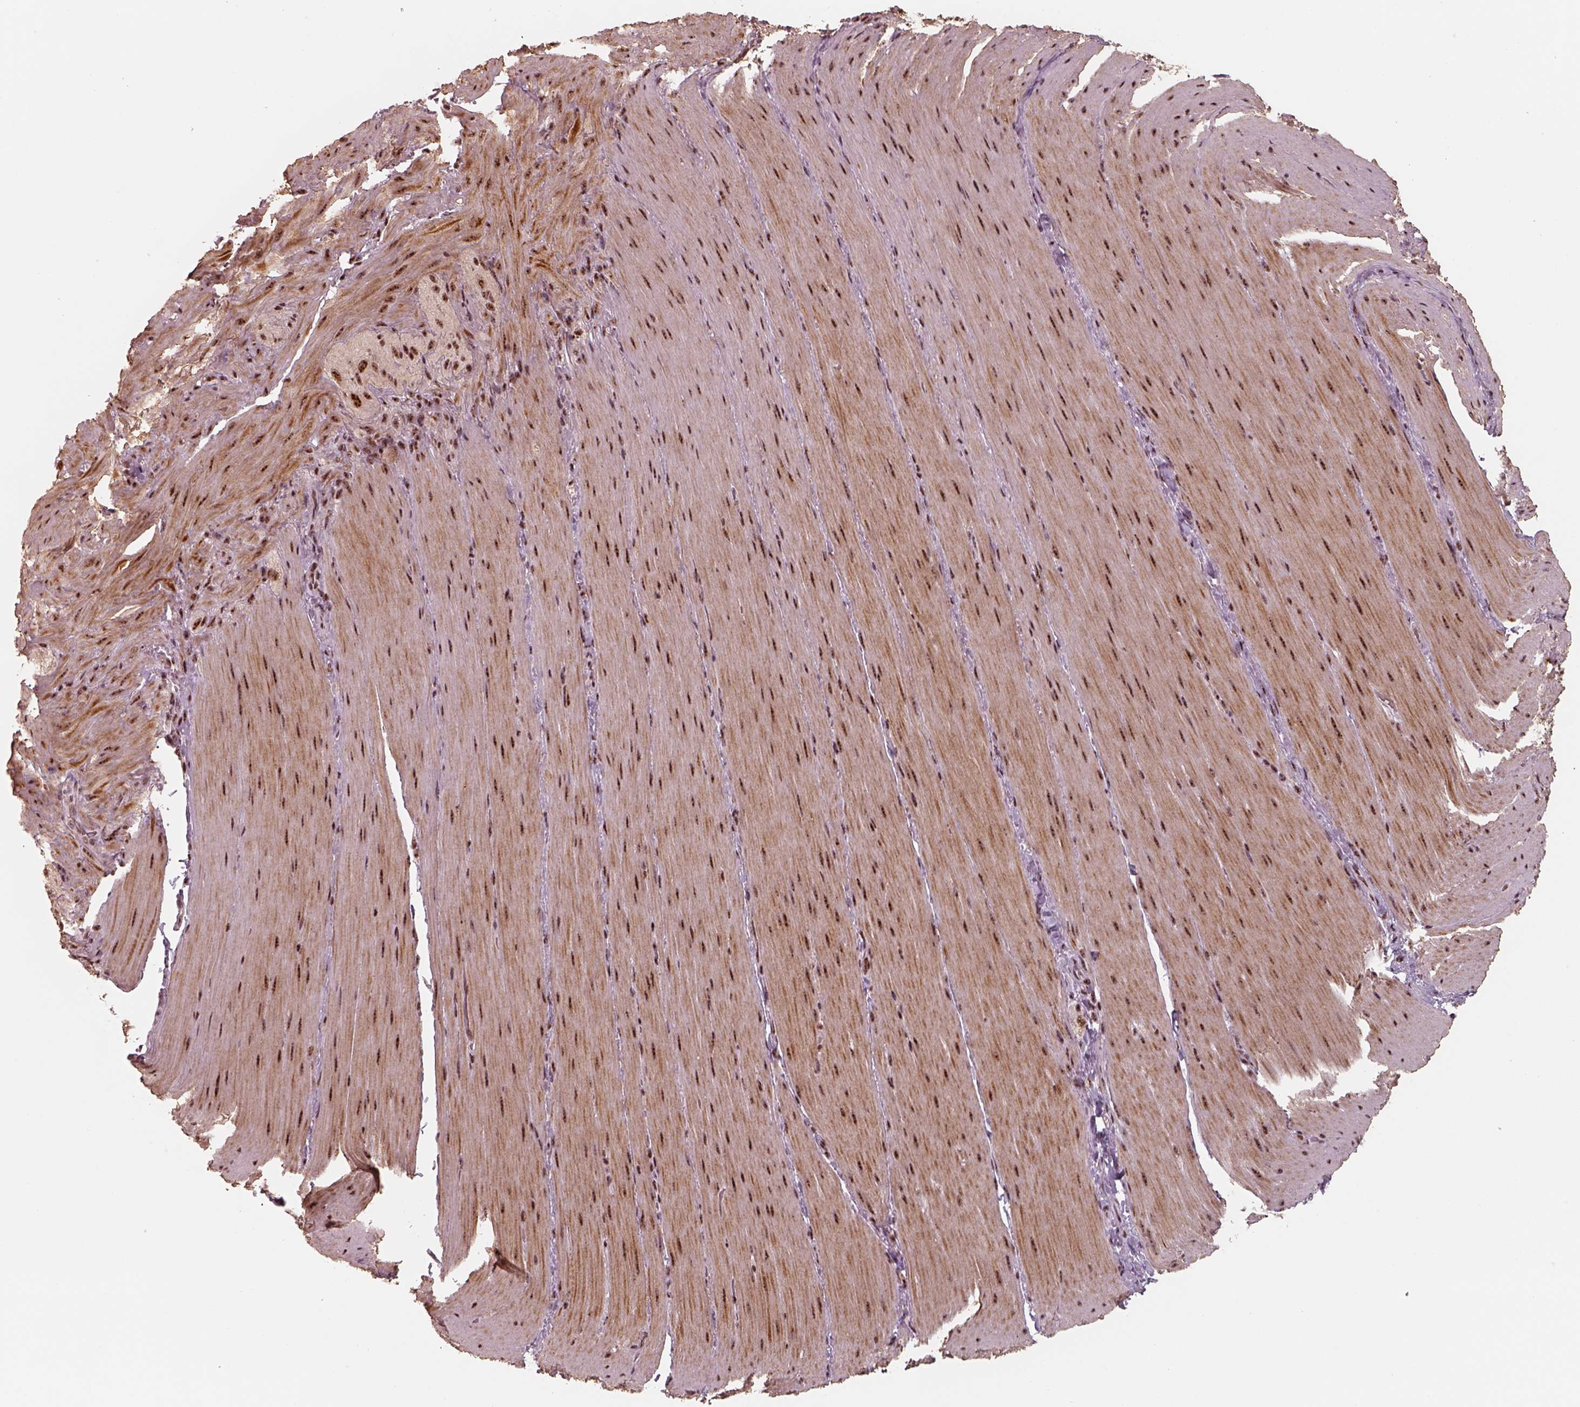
{"staining": {"intensity": "strong", "quantity": ">75%", "location": "nuclear"}, "tissue": "smooth muscle", "cell_type": "Smooth muscle cells", "image_type": "normal", "snomed": [{"axis": "morphology", "description": "Normal tissue, NOS"}, {"axis": "topography", "description": "Smooth muscle"}, {"axis": "topography", "description": "Colon"}], "caption": "Benign smooth muscle was stained to show a protein in brown. There is high levels of strong nuclear staining in about >75% of smooth muscle cells. (Stains: DAB in brown, nuclei in blue, Microscopy: brightfield microscopy at high magnification).", "gene": "ATXN7L3", "patient": {"sex": "male", "age": 73}}